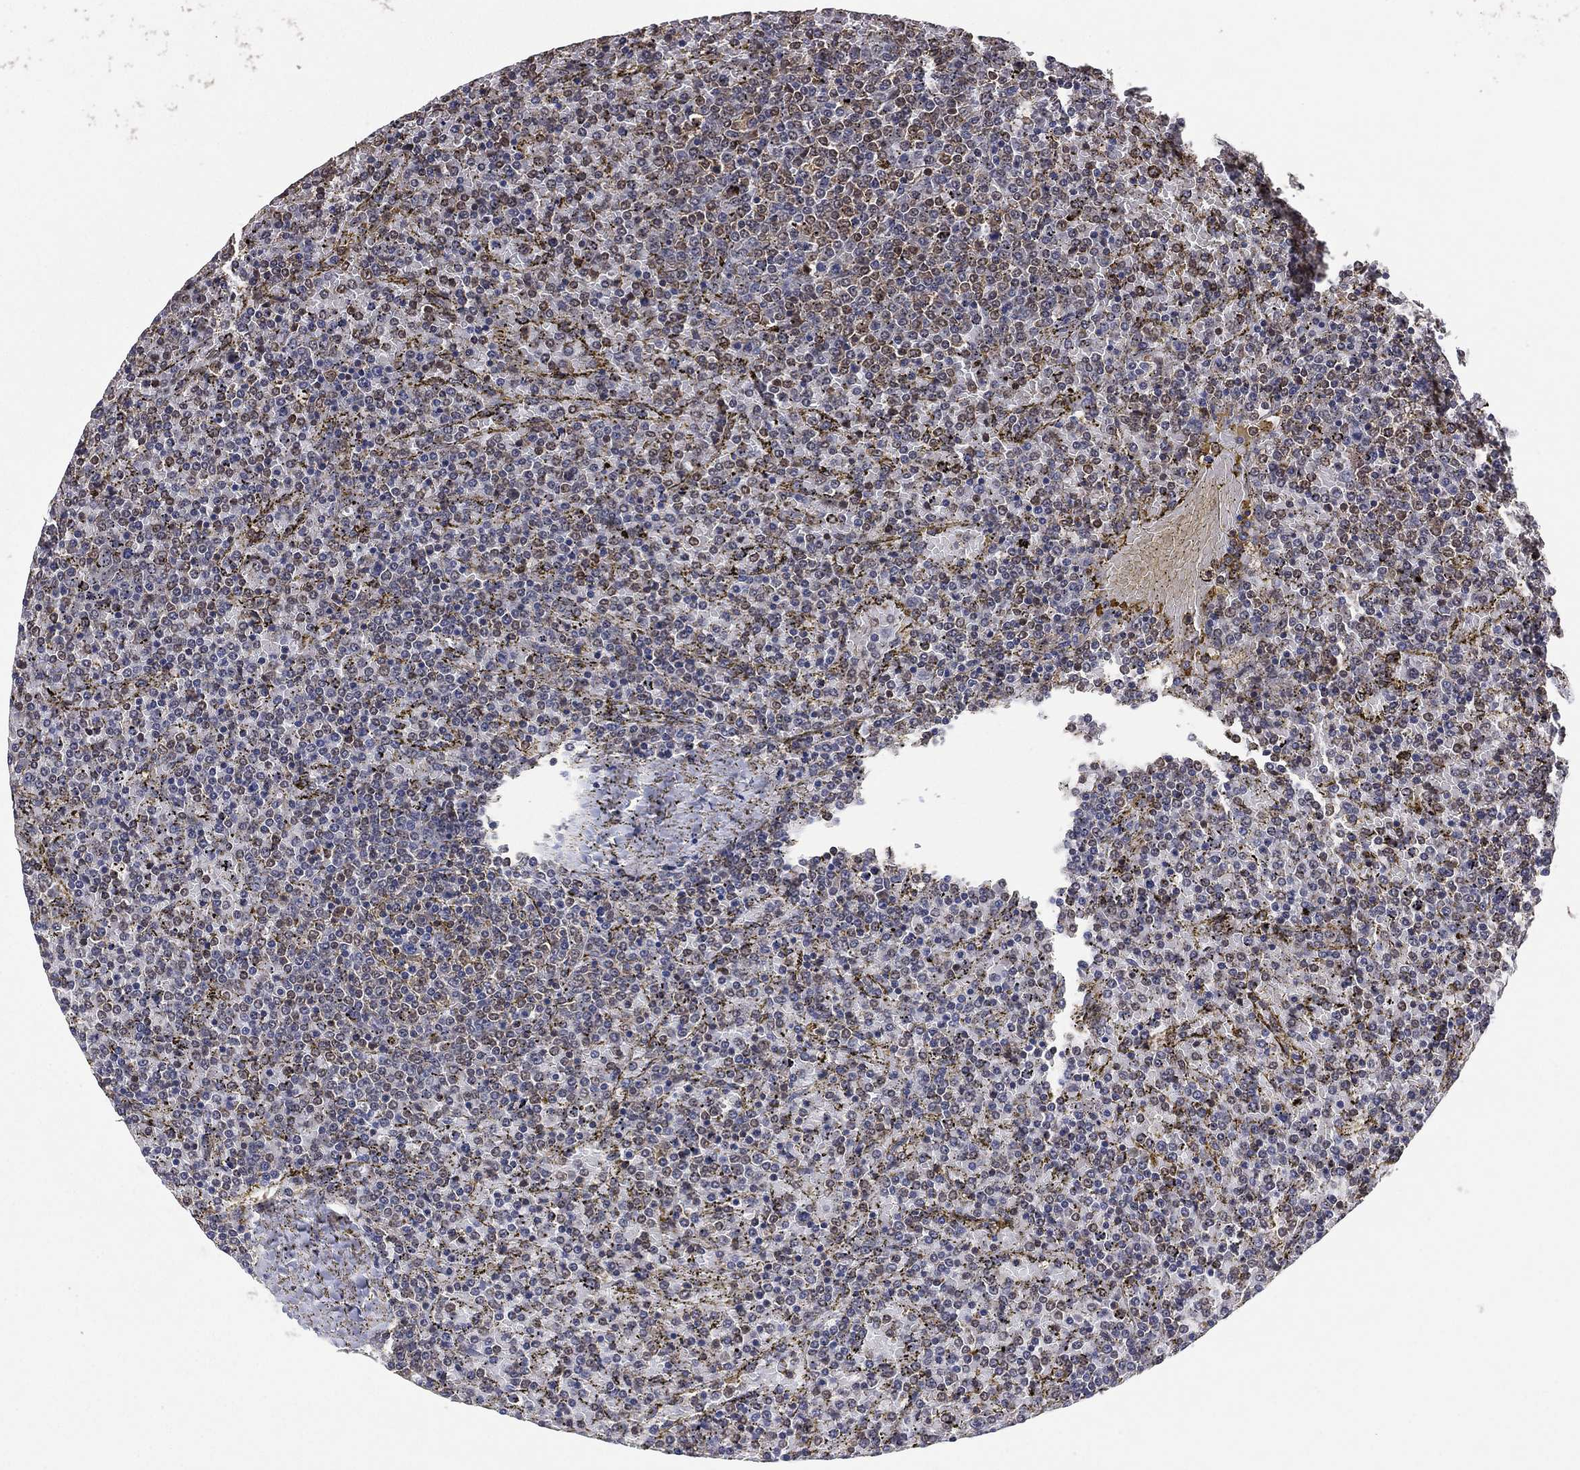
{"staining": {"intensity": "negative", "quantity": "none", "location": "none"}, "tissue": "lymphoma", "cell_type": "Tumor cells", "image_type": "cancer", "snomed": [{"axis": "morphology", "description": "Malignant lymphoma, non-Hodgkin's type, Low grade"}, {"axis": "topography", "description": "Spleen"}], "caption": "IHC of malignant lymphoma, non-Hodgkin's type (low-grade) demonstrates no positivity in tumor cells.", "gene": "NELFCD", "patient": {"sex": "female", "age": 77}}